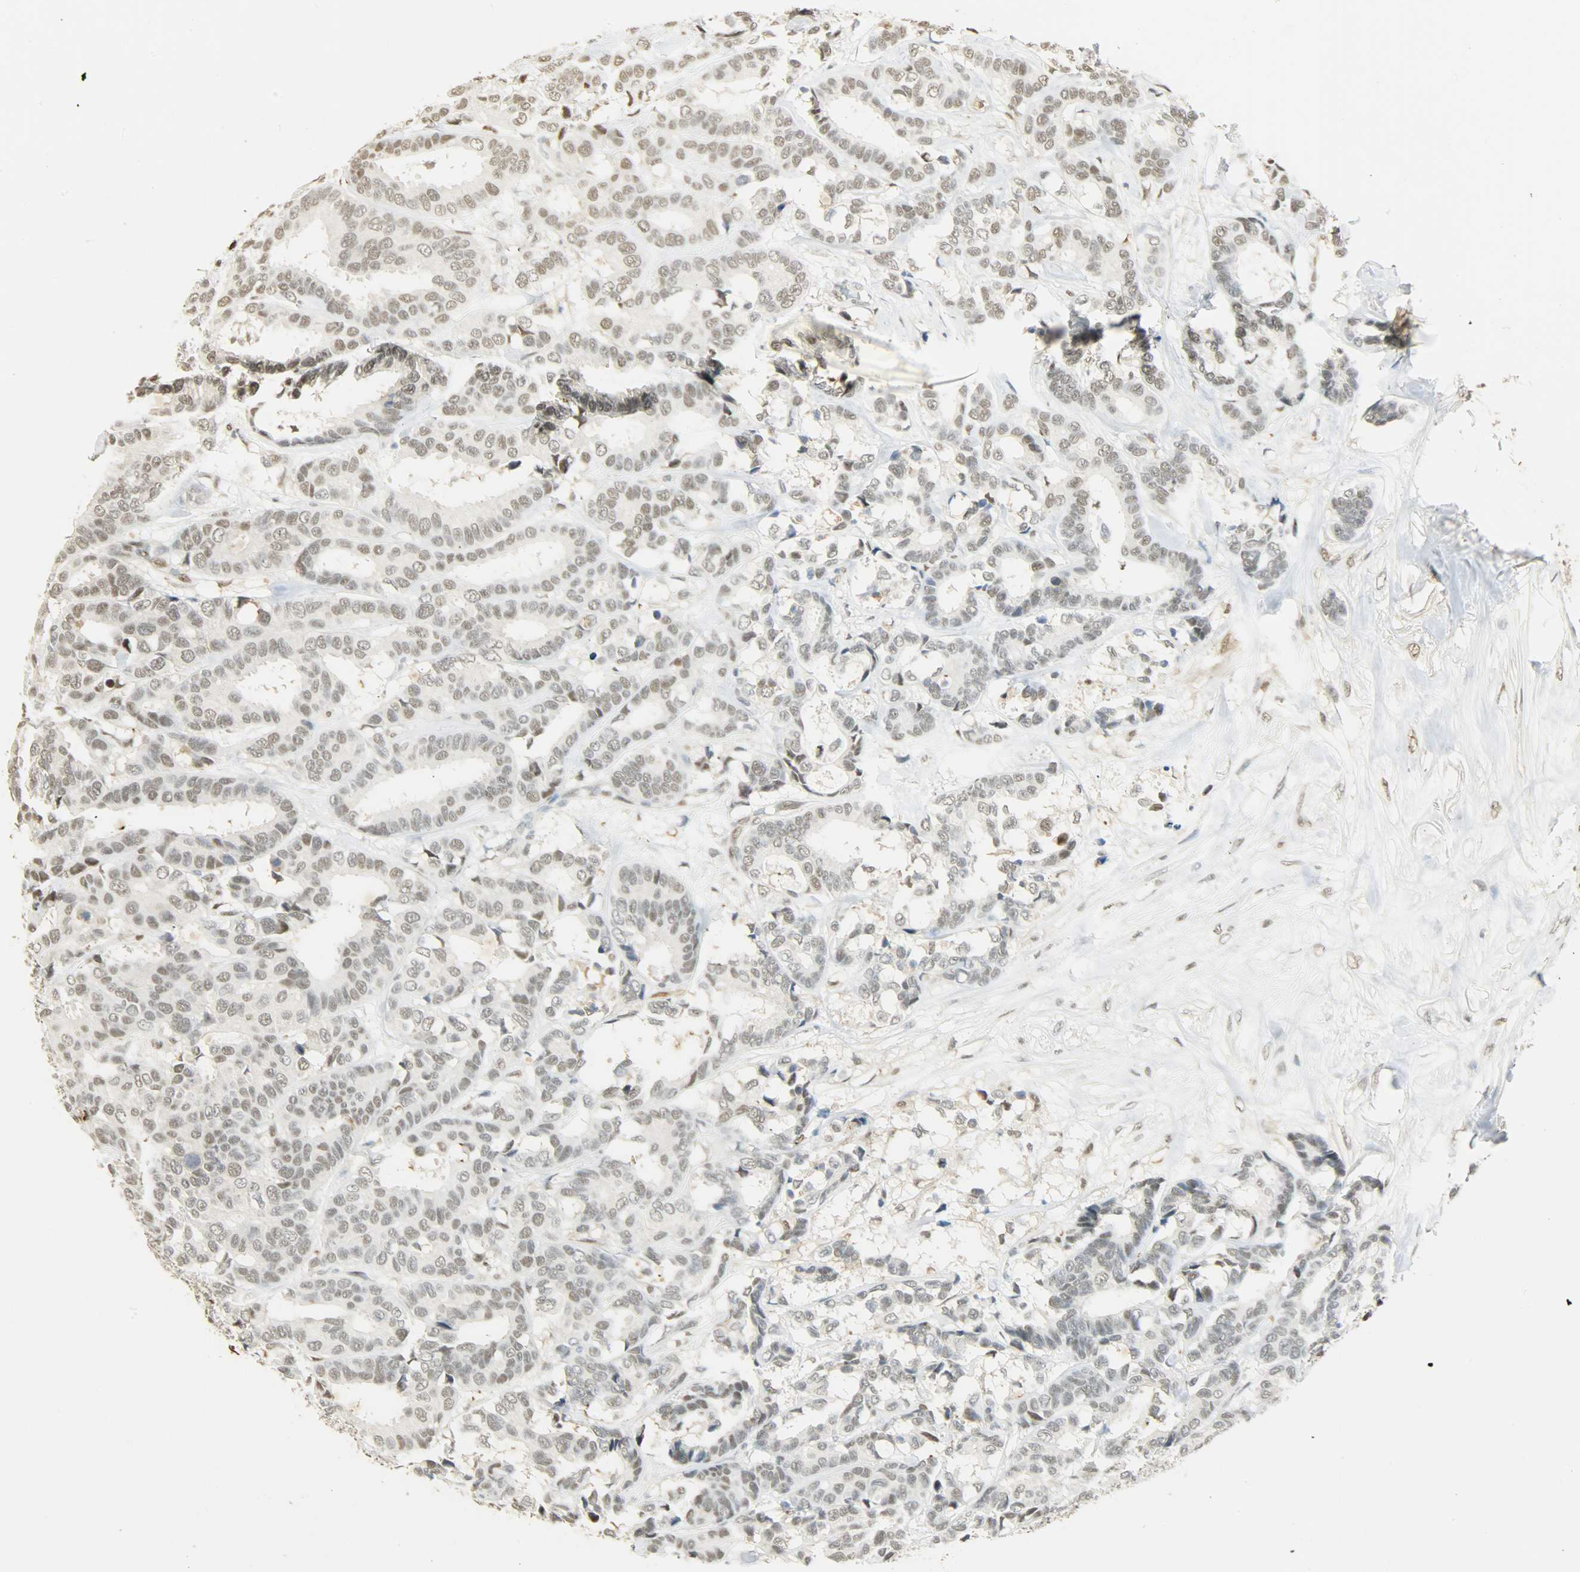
{"staining": {"intensity": "weak", "quantity": ">75%", "location": "nuclear"}, "tissue": "breast cancer", "cell_type": "Tumor cells", "image_type": "cancer", "snomed": [{"axis": "morphology", "description": "Duct carcinoma"}, {"axis": "topography", "description": "Breast"}], "caption": "Weak nuclear protein staining is present in about >75% of tumor cells in breast cancer. The protein of interest is shown in brown color, while the nuclei are stained blue.", "gene": "NGFR", "patient": {"sex": "female", "age": 87}}